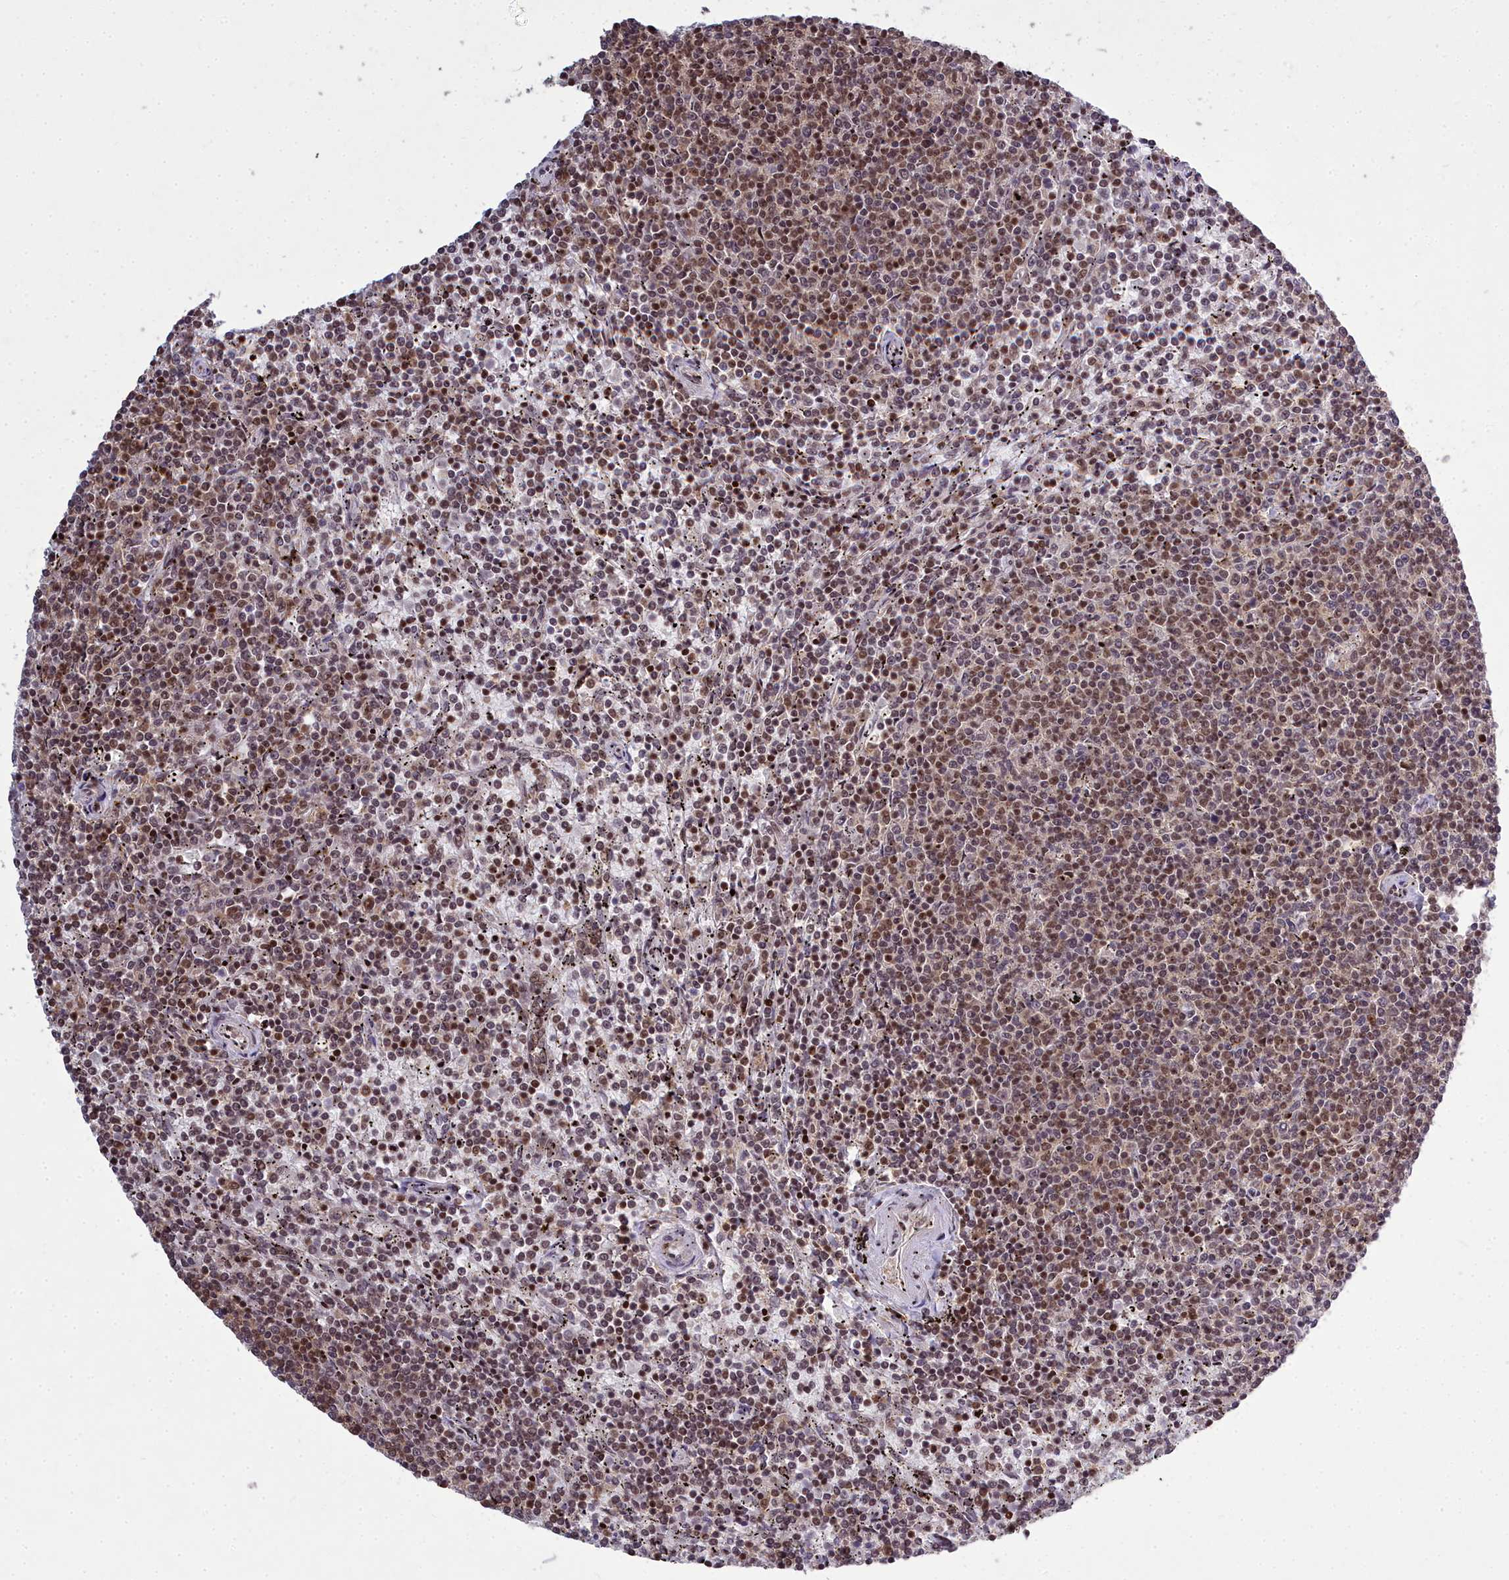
{"staining": {"intensity": "moderate", "quantity": ">75%", "location": "nuclear"}, "tissue": "lymphoma", "cell_type": "Tumor cells", "image_type": "cancer", "snomed": [{"axis": "morphology", "description": "Malignant lymphoma, non-Hodgkin's type, Low grade"}, {"axis": "topography", "description": "Spleen"}], "caption": "Approximately >75% of tumor cells in malignant lymphoma, non-Hodgkin's type (low-grade) reveal moderate nuclear protein positivity as visualized by brown immunohistochemical staining.", "gene": "GMEB1", "patient": {"sex": "female", "age": 50}}